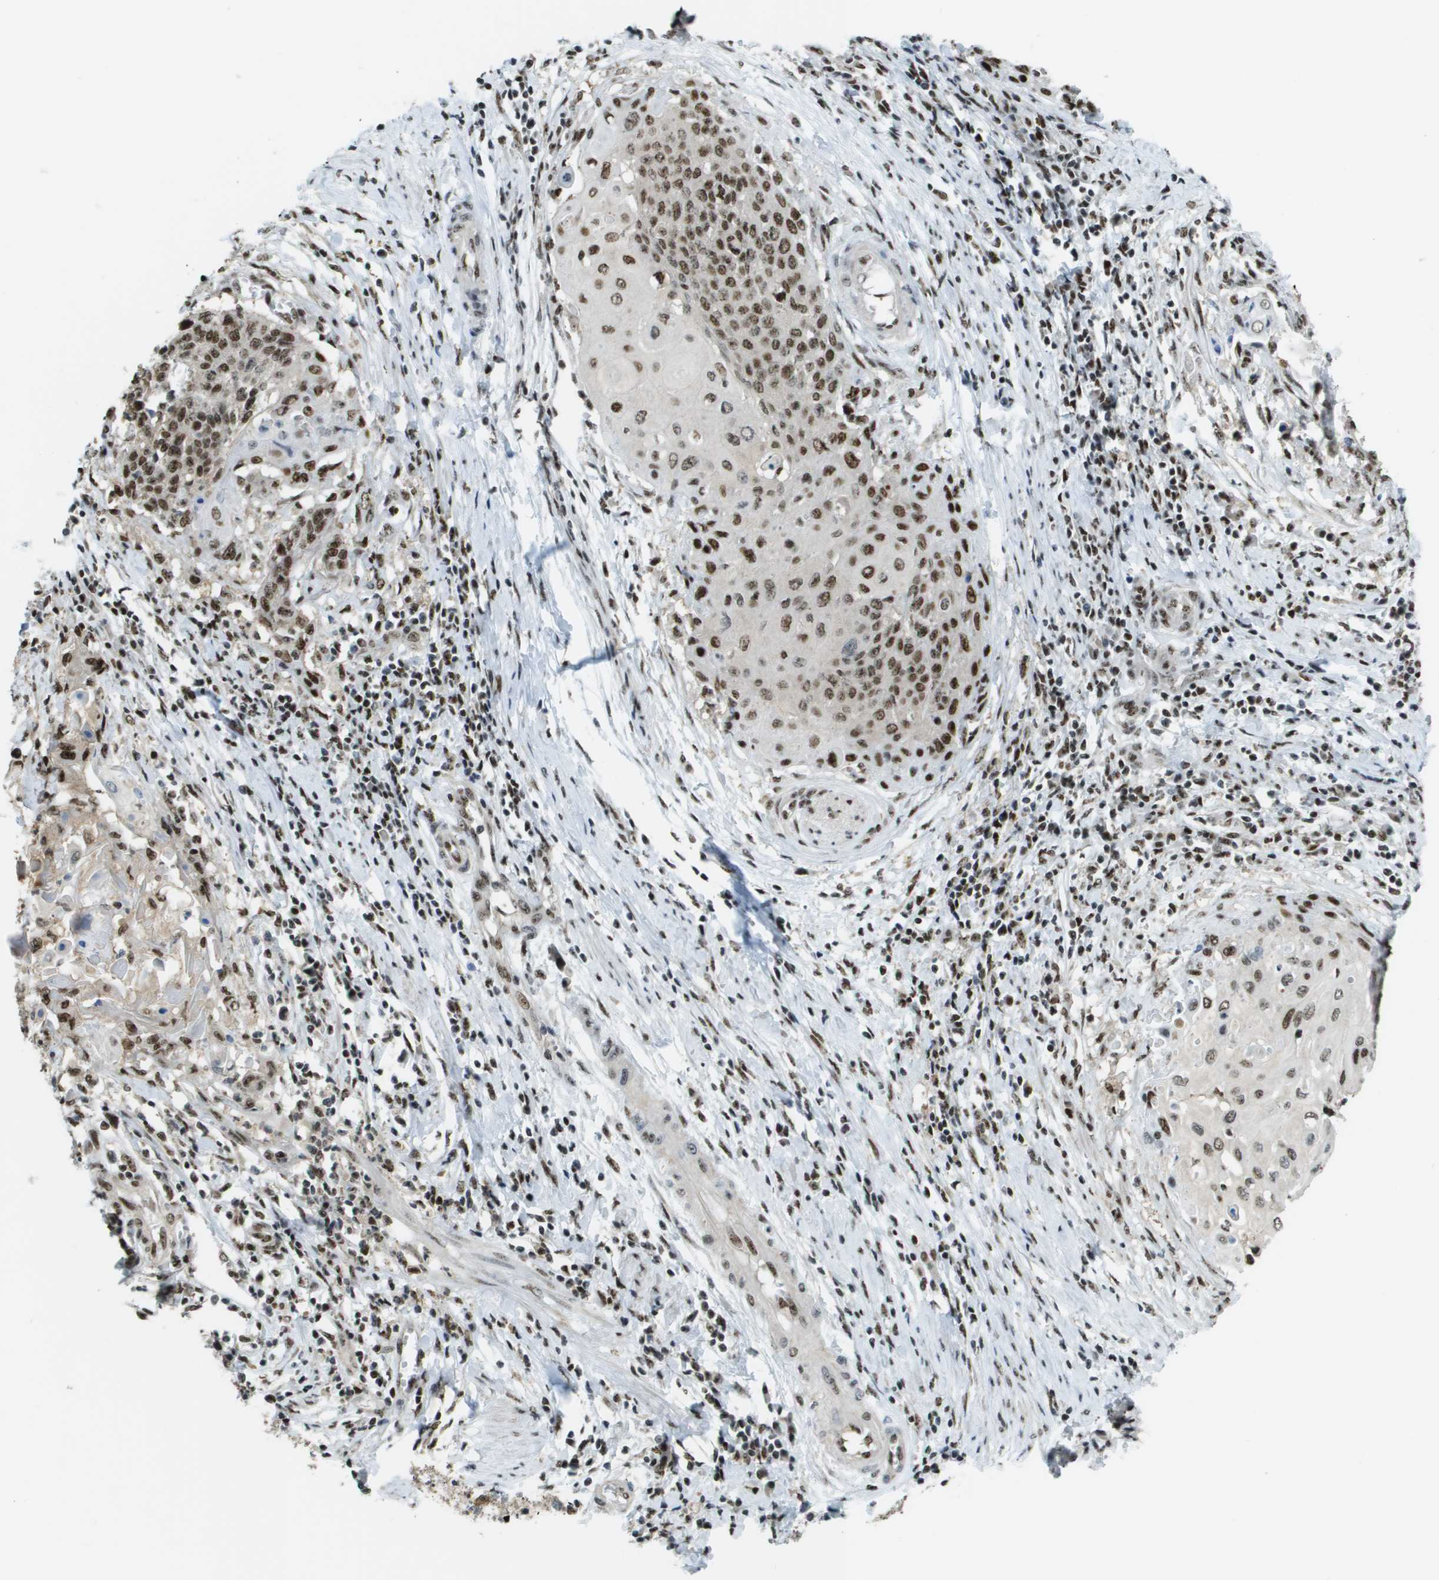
{"staining": {"intensity": "strong", "quantity": ">75%", "location": "nuclear"}, "tissue": "cervical cancer", "cell_type": "Tumor cells", "image_type": "cancer", "snomed": [{"axis": "morphology", "description": "Squamous cell carcinoma, NOS"}, {"axis": "topography", "description": "Cervix"}], "caption": "Human cervical cancer (squamous cell carcinoma) stained with a protein marker exhibits strong staining in tumor cells.", "gene": "SP100", "patient": {"sex": "female", "age": 39}}